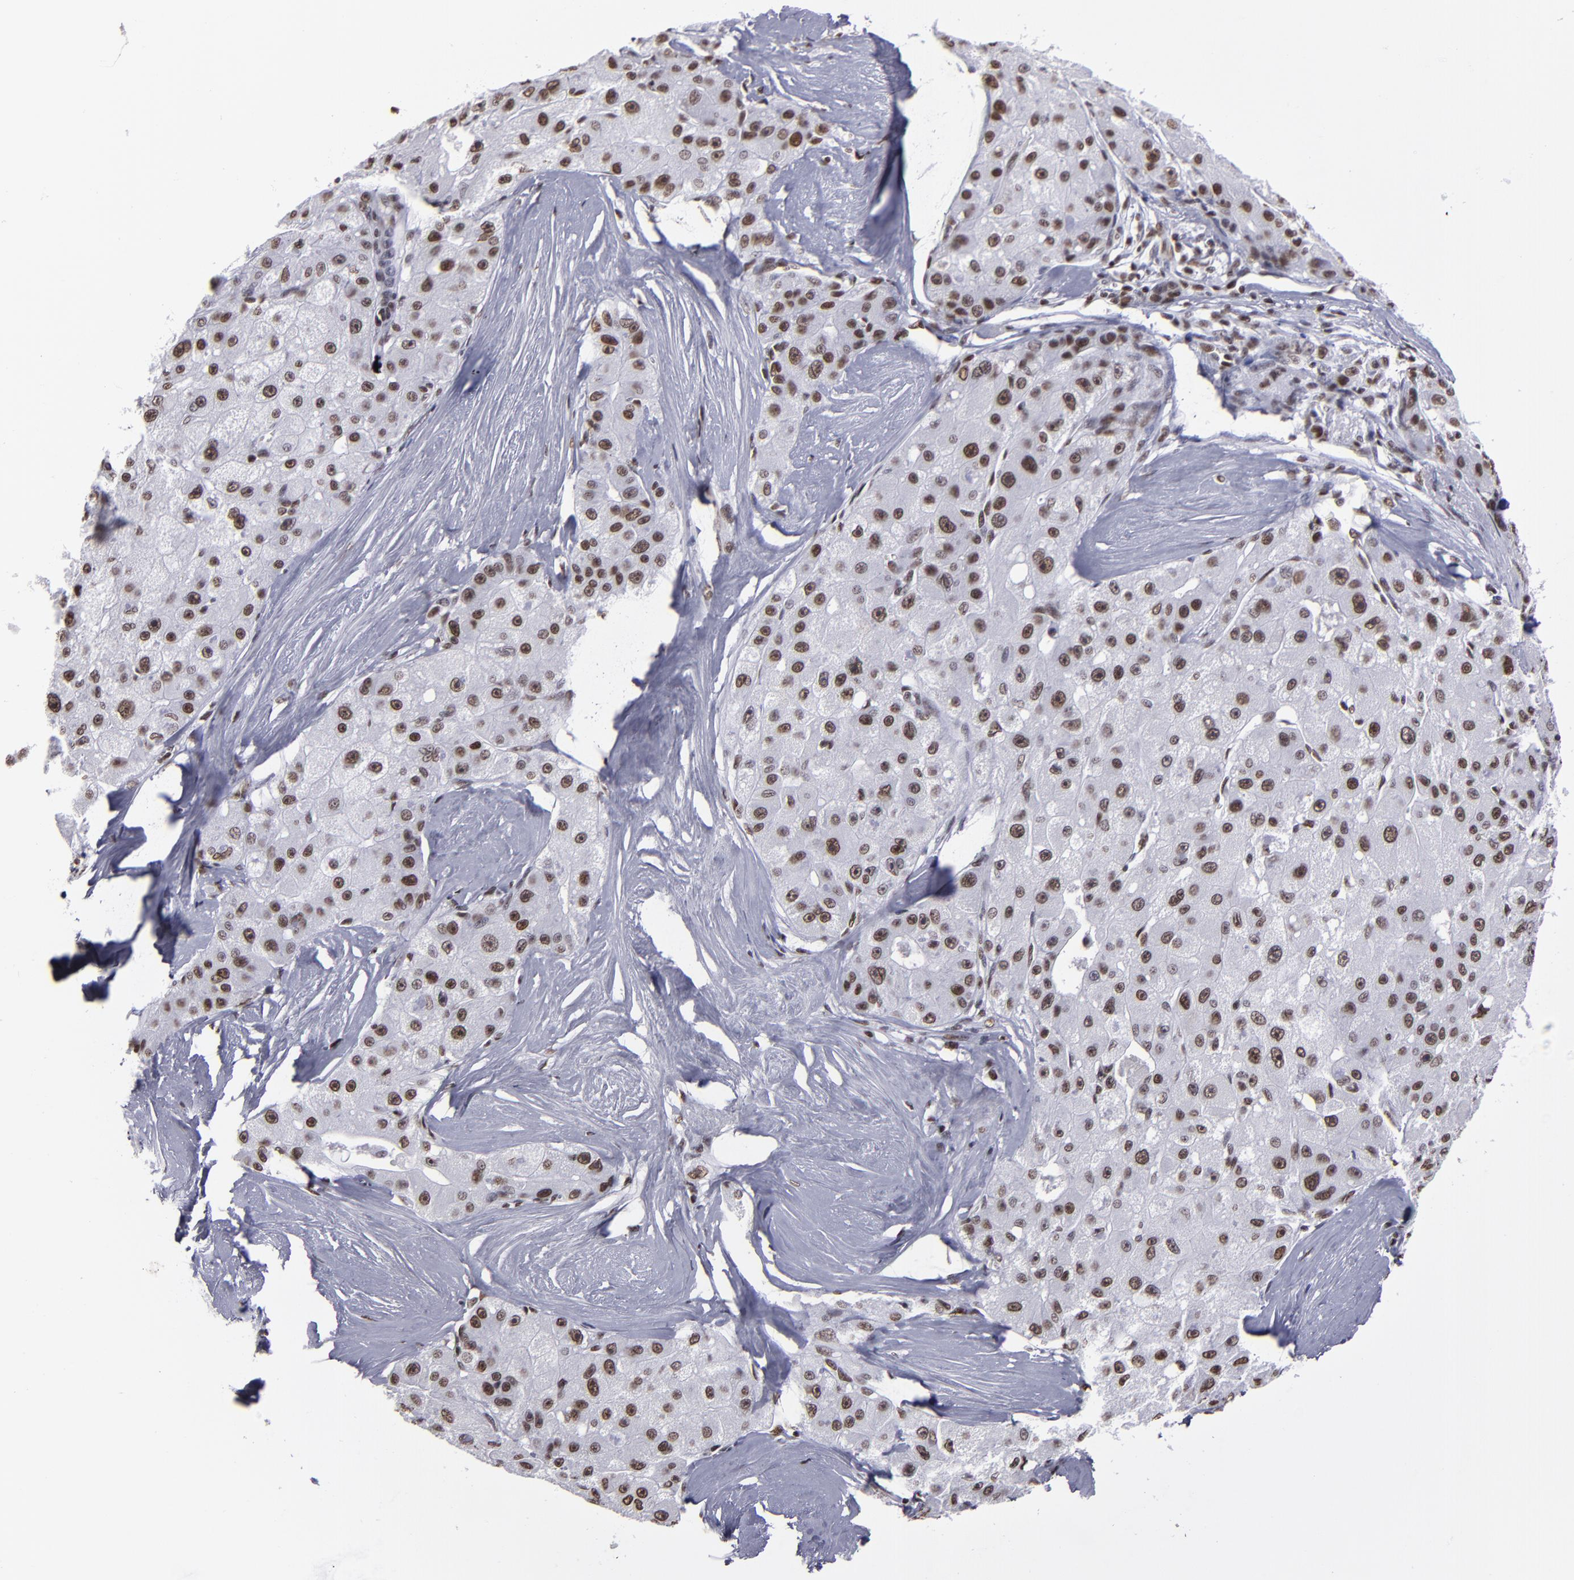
{"staining": {"intensity": "moderate", "quantity": ">75%", "location": "nuclear"}, "tissue": "liver cancer", "cell_type": "Tumor cells", "image_type": "cancer", "snomed": [{"axis": "morphology", "description": "Carcinoma, Hepatocellular, NOS"}, {"axis": "topography", "description": "Liver"}], "caption": "Tumor cells reveal medium levels of moderate nuclear positivity in about >75% of cells in human hepatocellular carcinoma (liver).", "gene": "TERF2", "patient": {"sex": "male", "age": 80}}